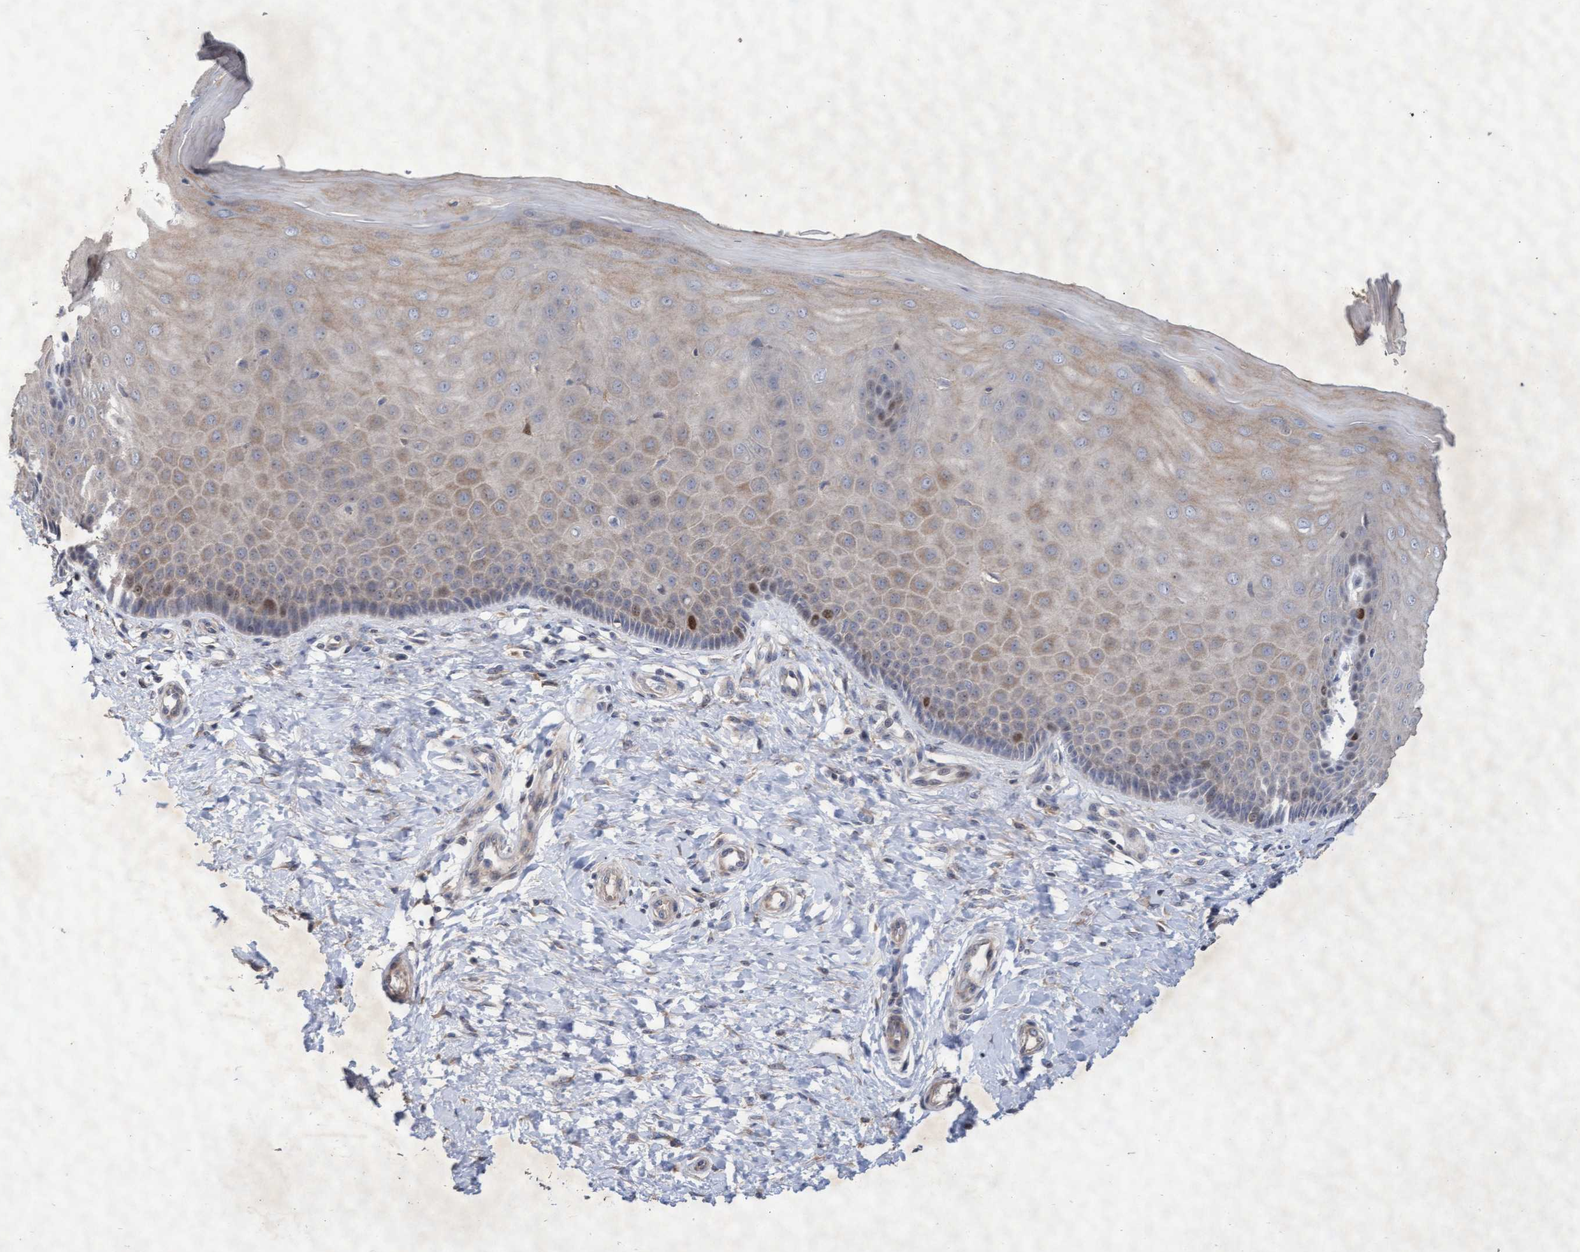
{"staining": {"intensity": "weak", "quantity": "25%-75%", "location": "cytoplasmic/membranous"}, "tissue": "cervix", "cell_type": "Glandular cells", "image_type": "normal", "snomed": [{"axis": "morphology", "description": "Normal tissue, NOS"}, {"axis": "topography", "description": "Cervix"}], "caption": "This photomicrograph exhibits IHC staining of unremarkable human cervix, with low weak cytoplasmic/membranous expression in approximately 25%-75% of glandular cells.", "gene": "ABCF2", "patient": {"sex": "female", "age": 55}}